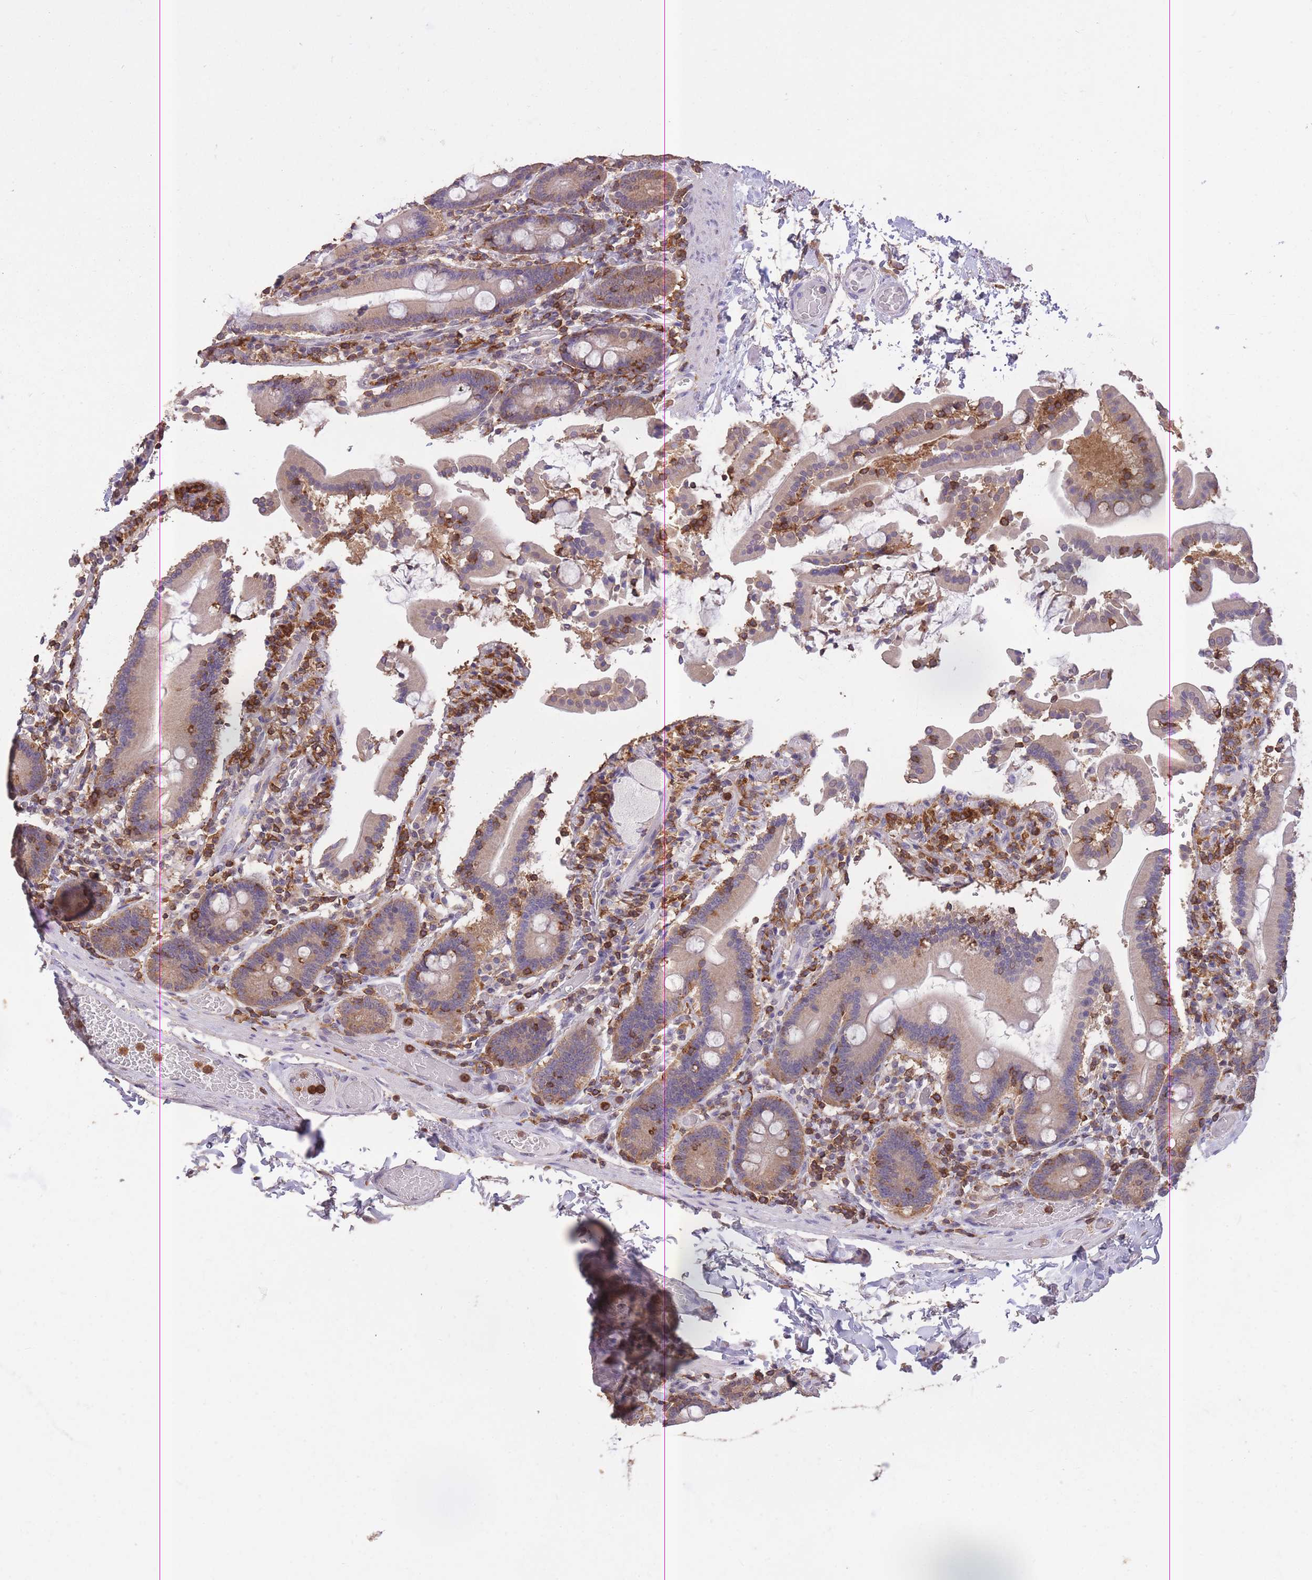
{"staining": {"intensity": "weak", "quantity": "25%-75%", "location": "cytoplasmic/membranous"}, "tissue": "duodenum", "cell_type": "Glandular cells", "image_type": "normal", "snomed": [{"axis": "morphology", "description": "Normal tissue, NOS"}, {"axis": "topography", "description": "Duodenum"}], "caption": "Immunohistochemistry of benign human duodenum reveals low levels of weak cytoplasmic/membranous positivity in about 25%-75% of glandular cells.", "gene": "GMIP", "patient": {"sex": "male", "age": 55}}